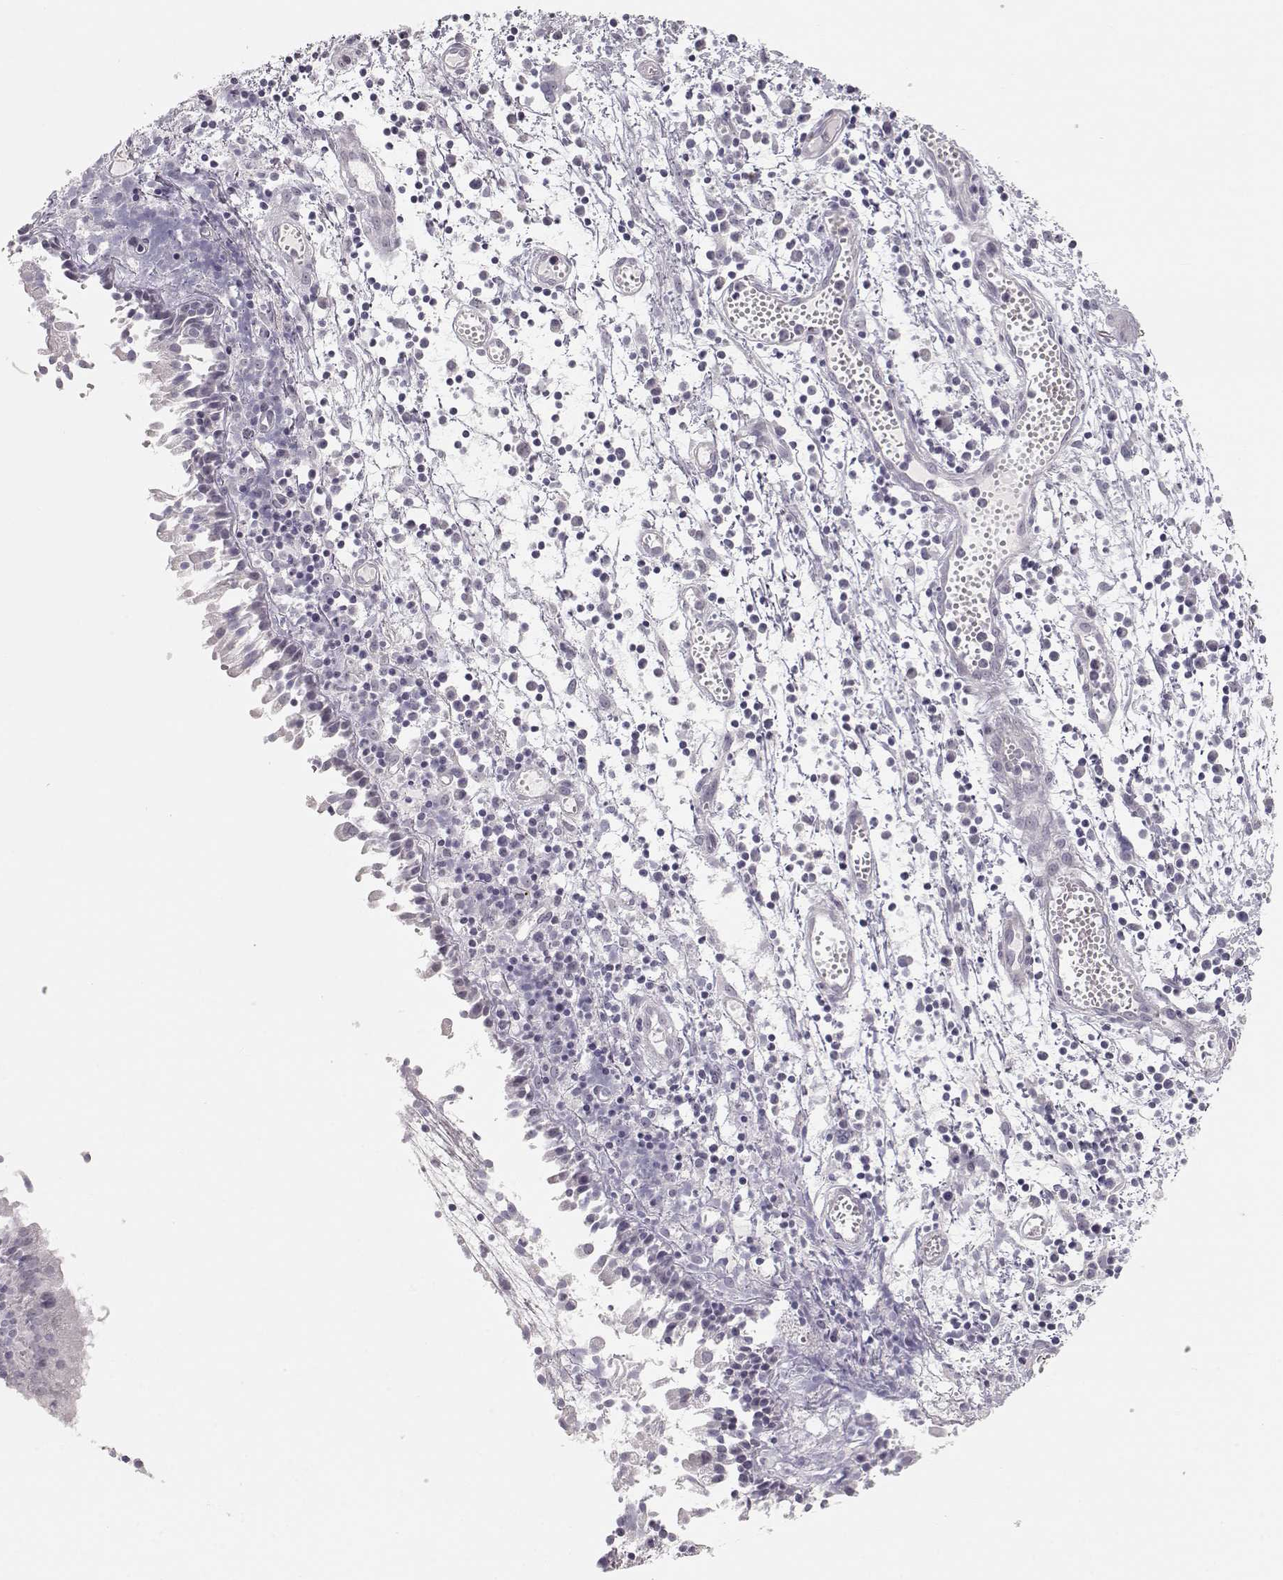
{"staining": {"intensity": "negative", "quantity": "none", "location": "none"}, "tissue": "nasopharynx", "cell_type": "Respiratory epithelial cells", "image_type": "normal", "snomed": [{"axis": "morphology", "description": "Normal tissue, NOS"}, {"axis": "topography", "description": "Nasopharynx"}], "caption": "IHC micrograph of normal nasopharynx: nasopharynx stained with DAB (3,3'-diaminobenzidine) displays no significant protein positivity in respiratory epithelial cells.", "gene": "FAM205A", "patient": {"sex": "male", "age": 9}}